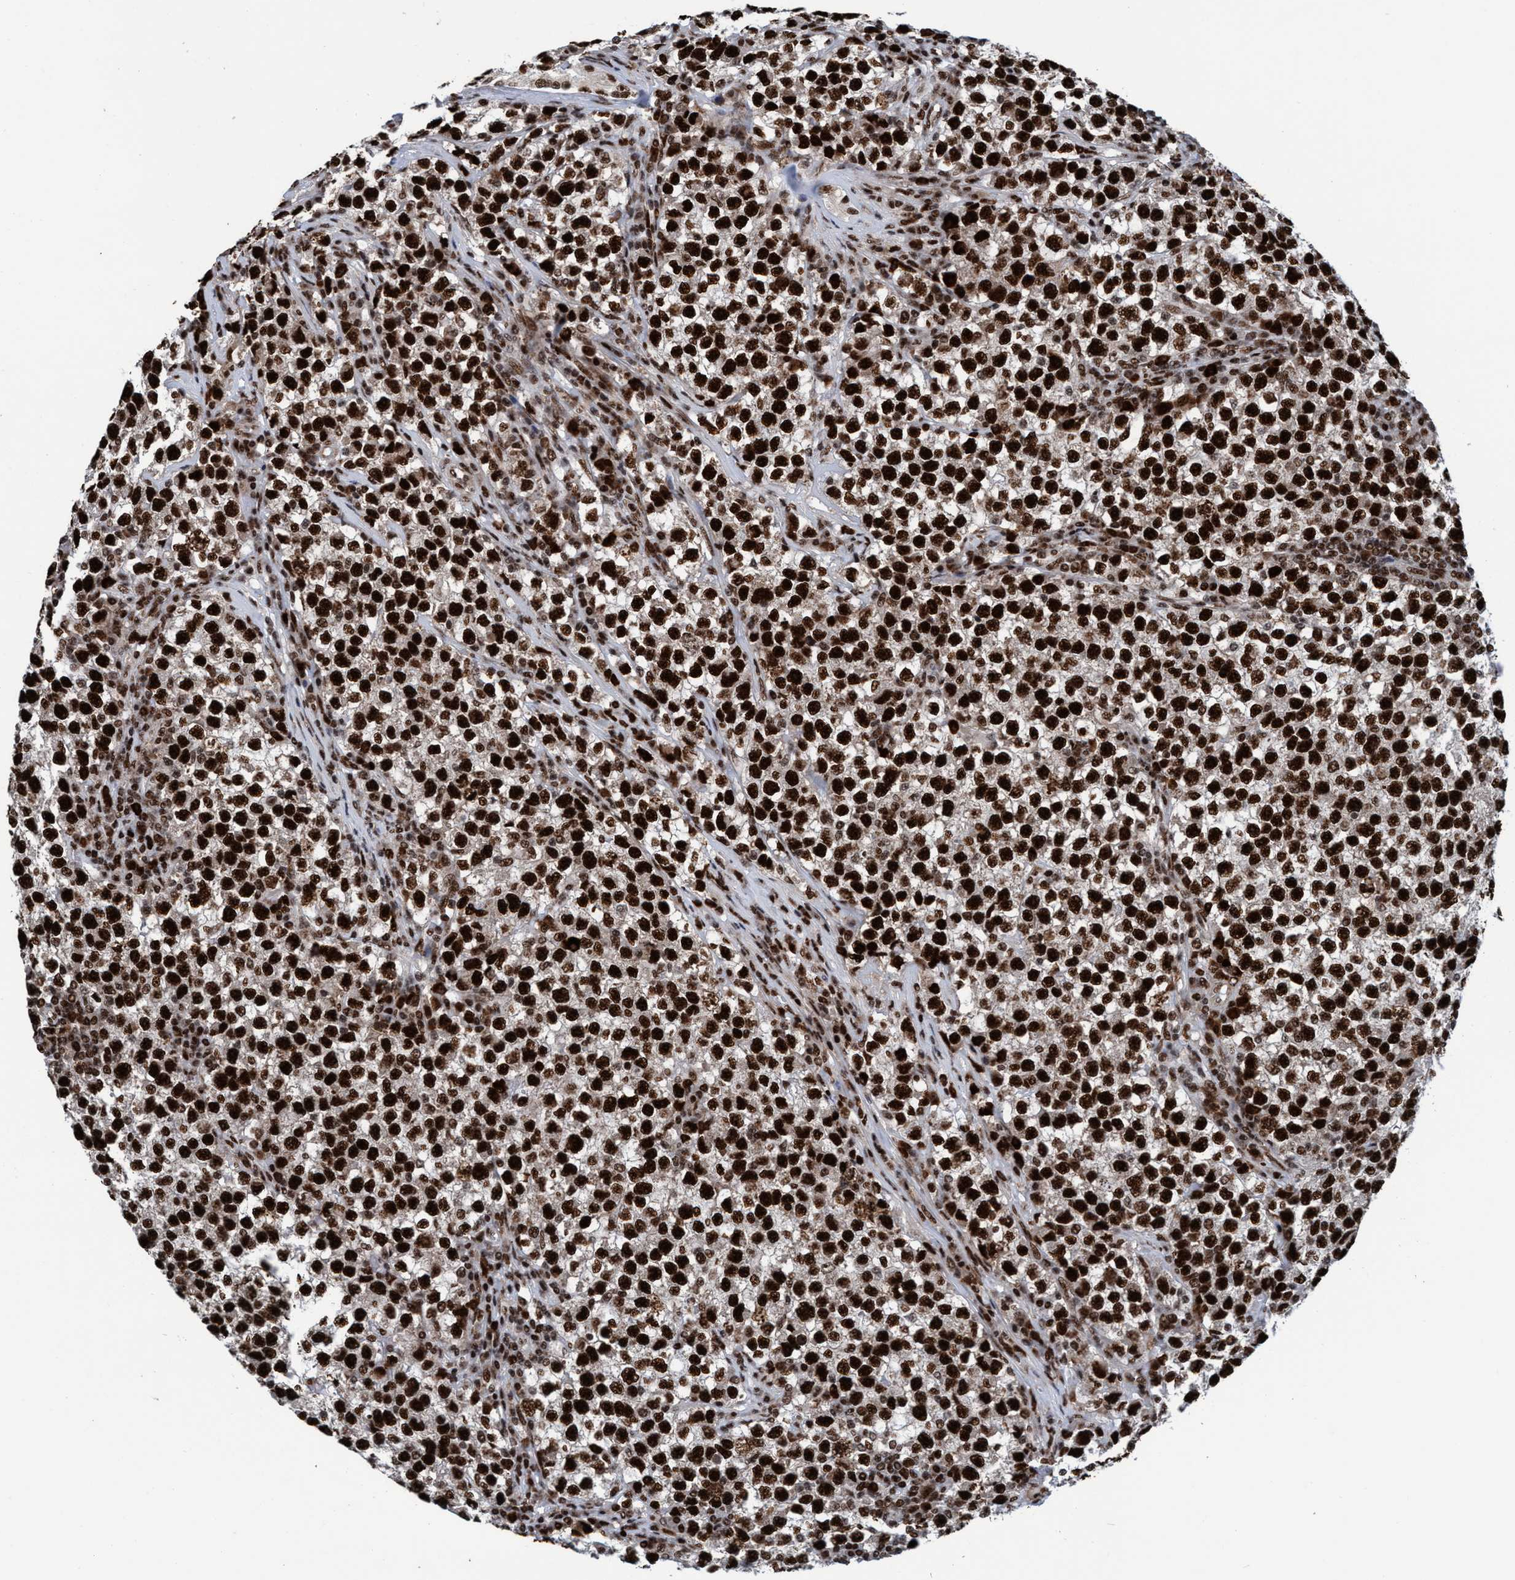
{"staining": {"intensity": "strong", "quantity": ">75%", "location": "nuclear"}, "tissue": "testis cancer", "cell_type": "Tumor cells", "image_type": "cancer", "snomed": [{"axis": "morphology", "description": "Seminoma, NOS"}, {"axis": "topography", "description": "Testis"}], "caption": "IHC (DAB) staining of testis seminoma reveals strong nuclear protein expression in about >75% of tumor cells.", "gene": "TOPBP1", "patient": {"sex": "male", "age": 22}}